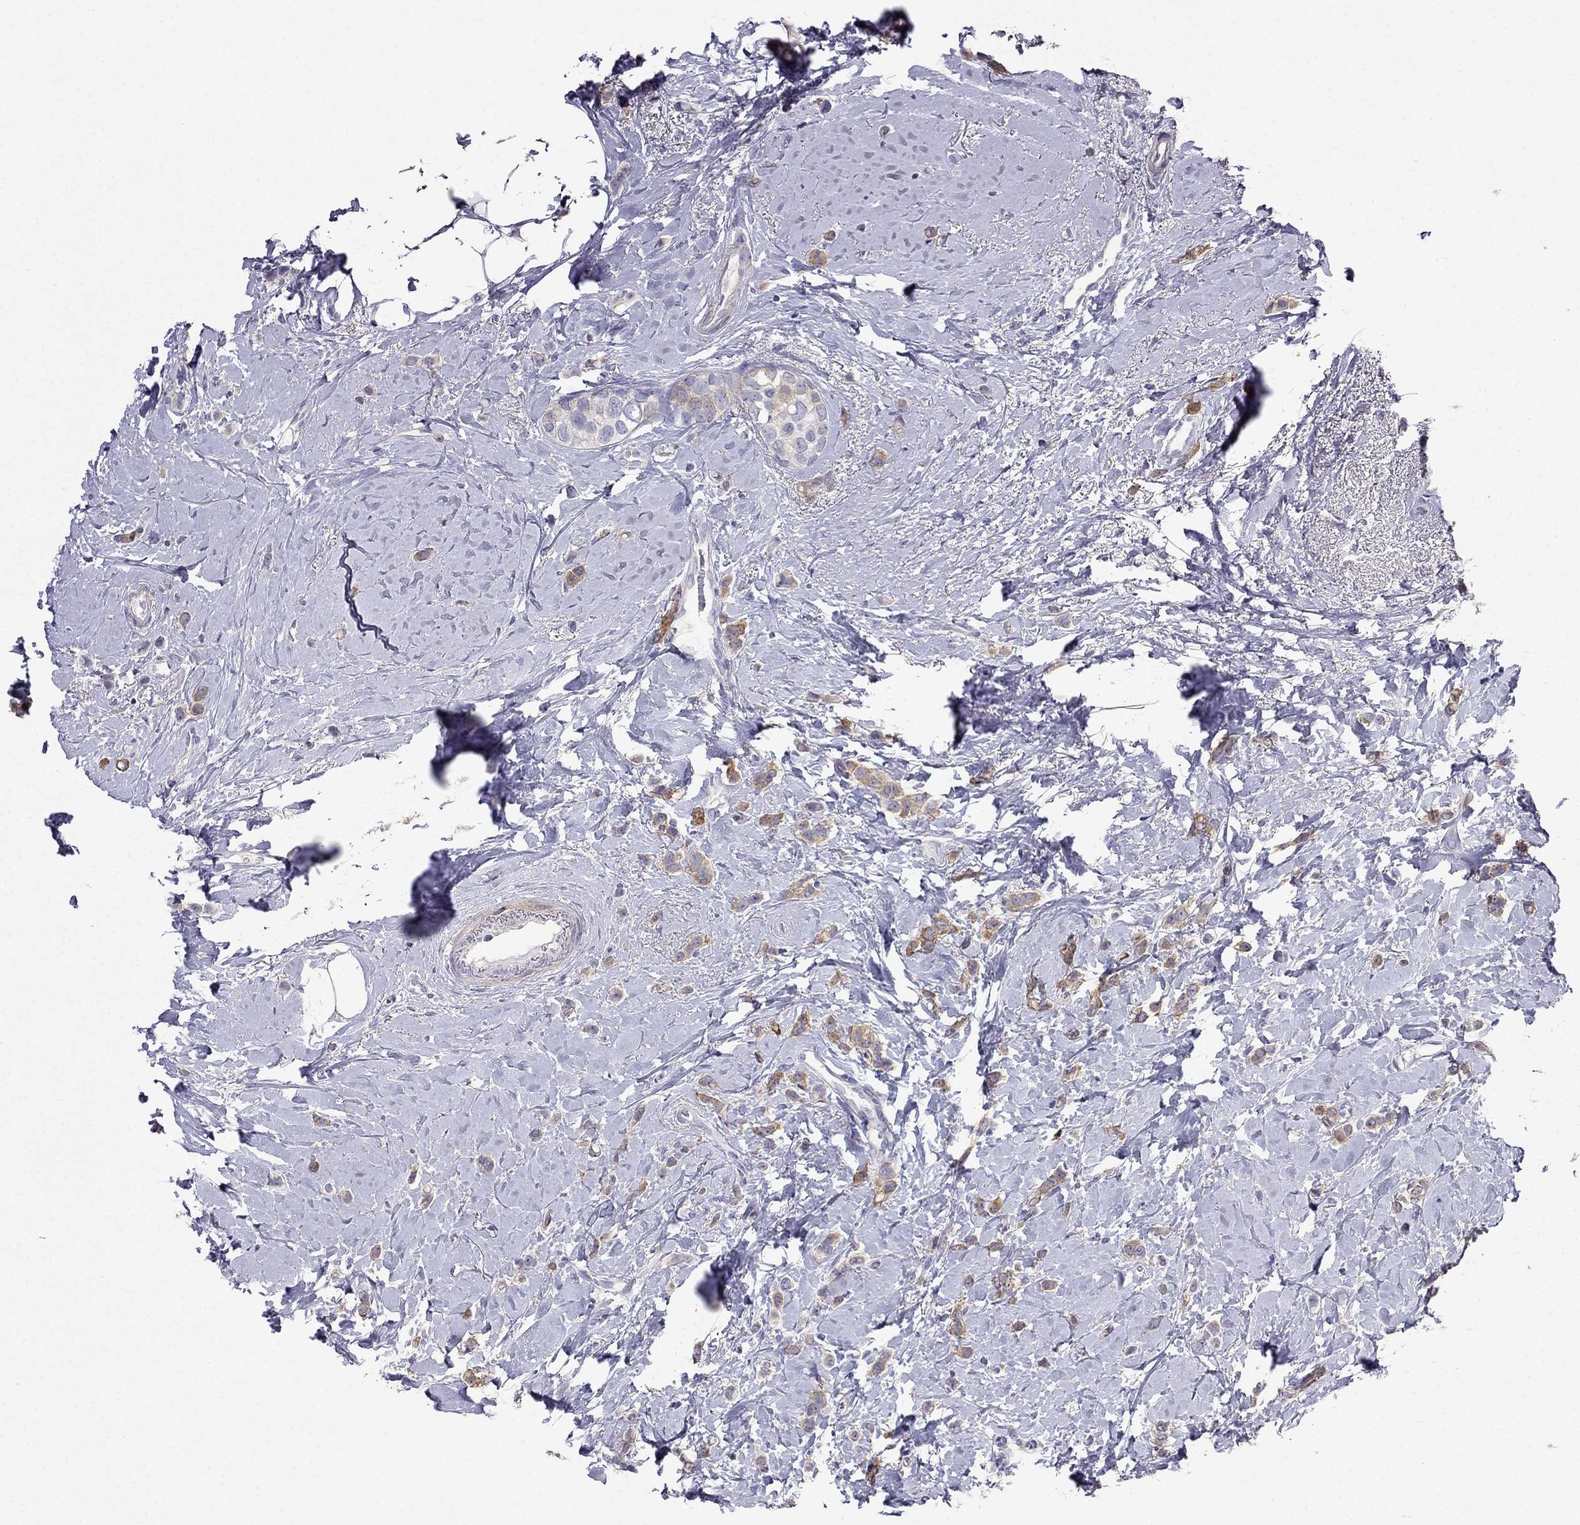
{"staining": {"intensity": "moderate", "quantity": ">75%", "location": "cytoplasmic/membranous"}, "tissue": "breast cancer", "cell_type": "Tumor cells", "image_type": "cancer", "snomed": [{"axis": "morphology", "description": "Lobular carcinoma"}, {"axis": "topography", "description": "Breast"}], "caption": "High-power microscopy captured an immunohistochemistry histopathology image of breast cancer (lobular carcinoma), revealing moderate cytoplasmic/membranous positivity in about >75% of tumor cells.", "gene": "AK5", "patient": {"sex": "female", "age": 66}}